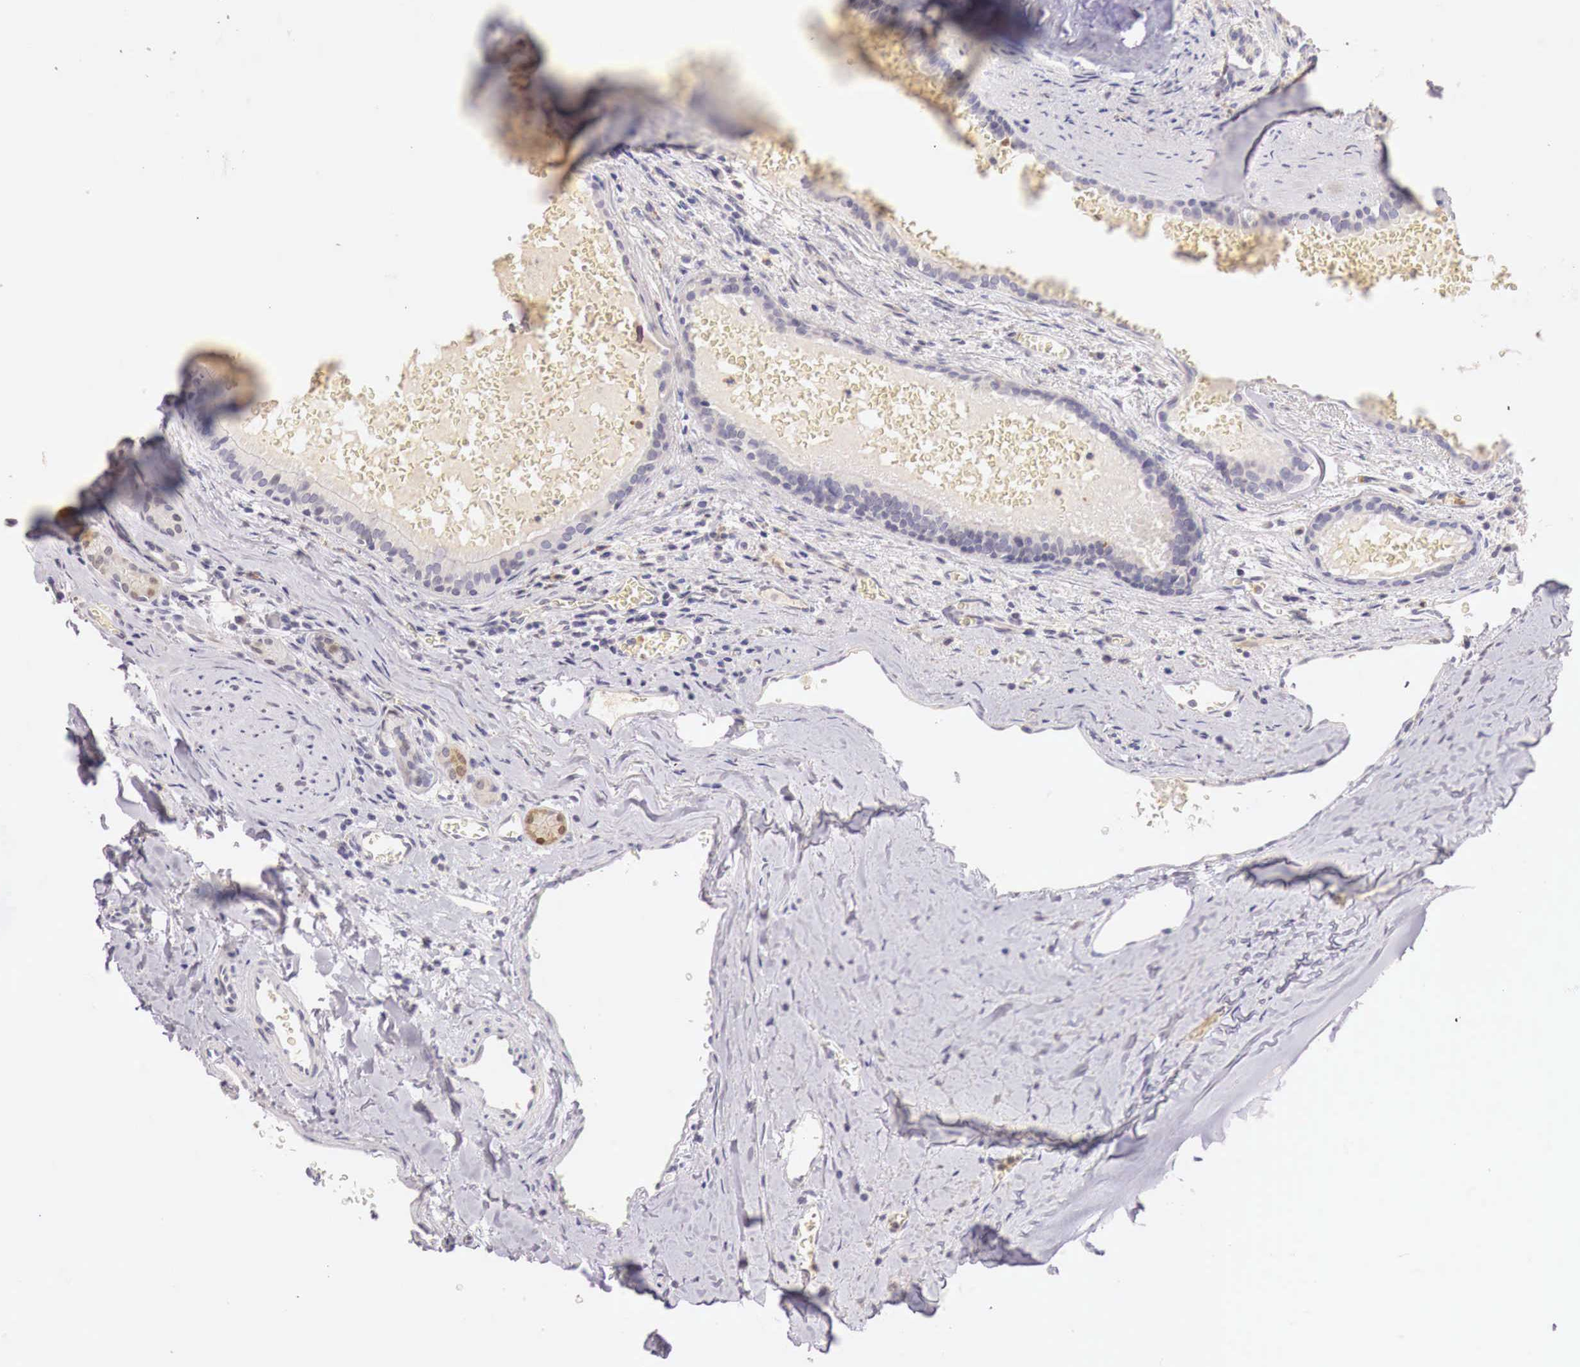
{"staining": {"intensity": "weak", "quantity": "25%-75%", "location": "cytoplasmic/membranous,nuclear"}, "tissue": "carcinoid", "cell_type": "Tumor cells", "image_type": "cancer", "snomed": [{"axis": "morphology", "description": "Carcinoid, malignant, NOS"}, {"axis": "topography", "description": "Bronchus"}], "caption": "This is an image of immunohistochemistry staining of carcinoid, which shows weak staining in the cytoplasmic/membranous and nuclear of tumor cells.", "gene": "ITIH6", "patient": {"sex": "male", "age": 55}}